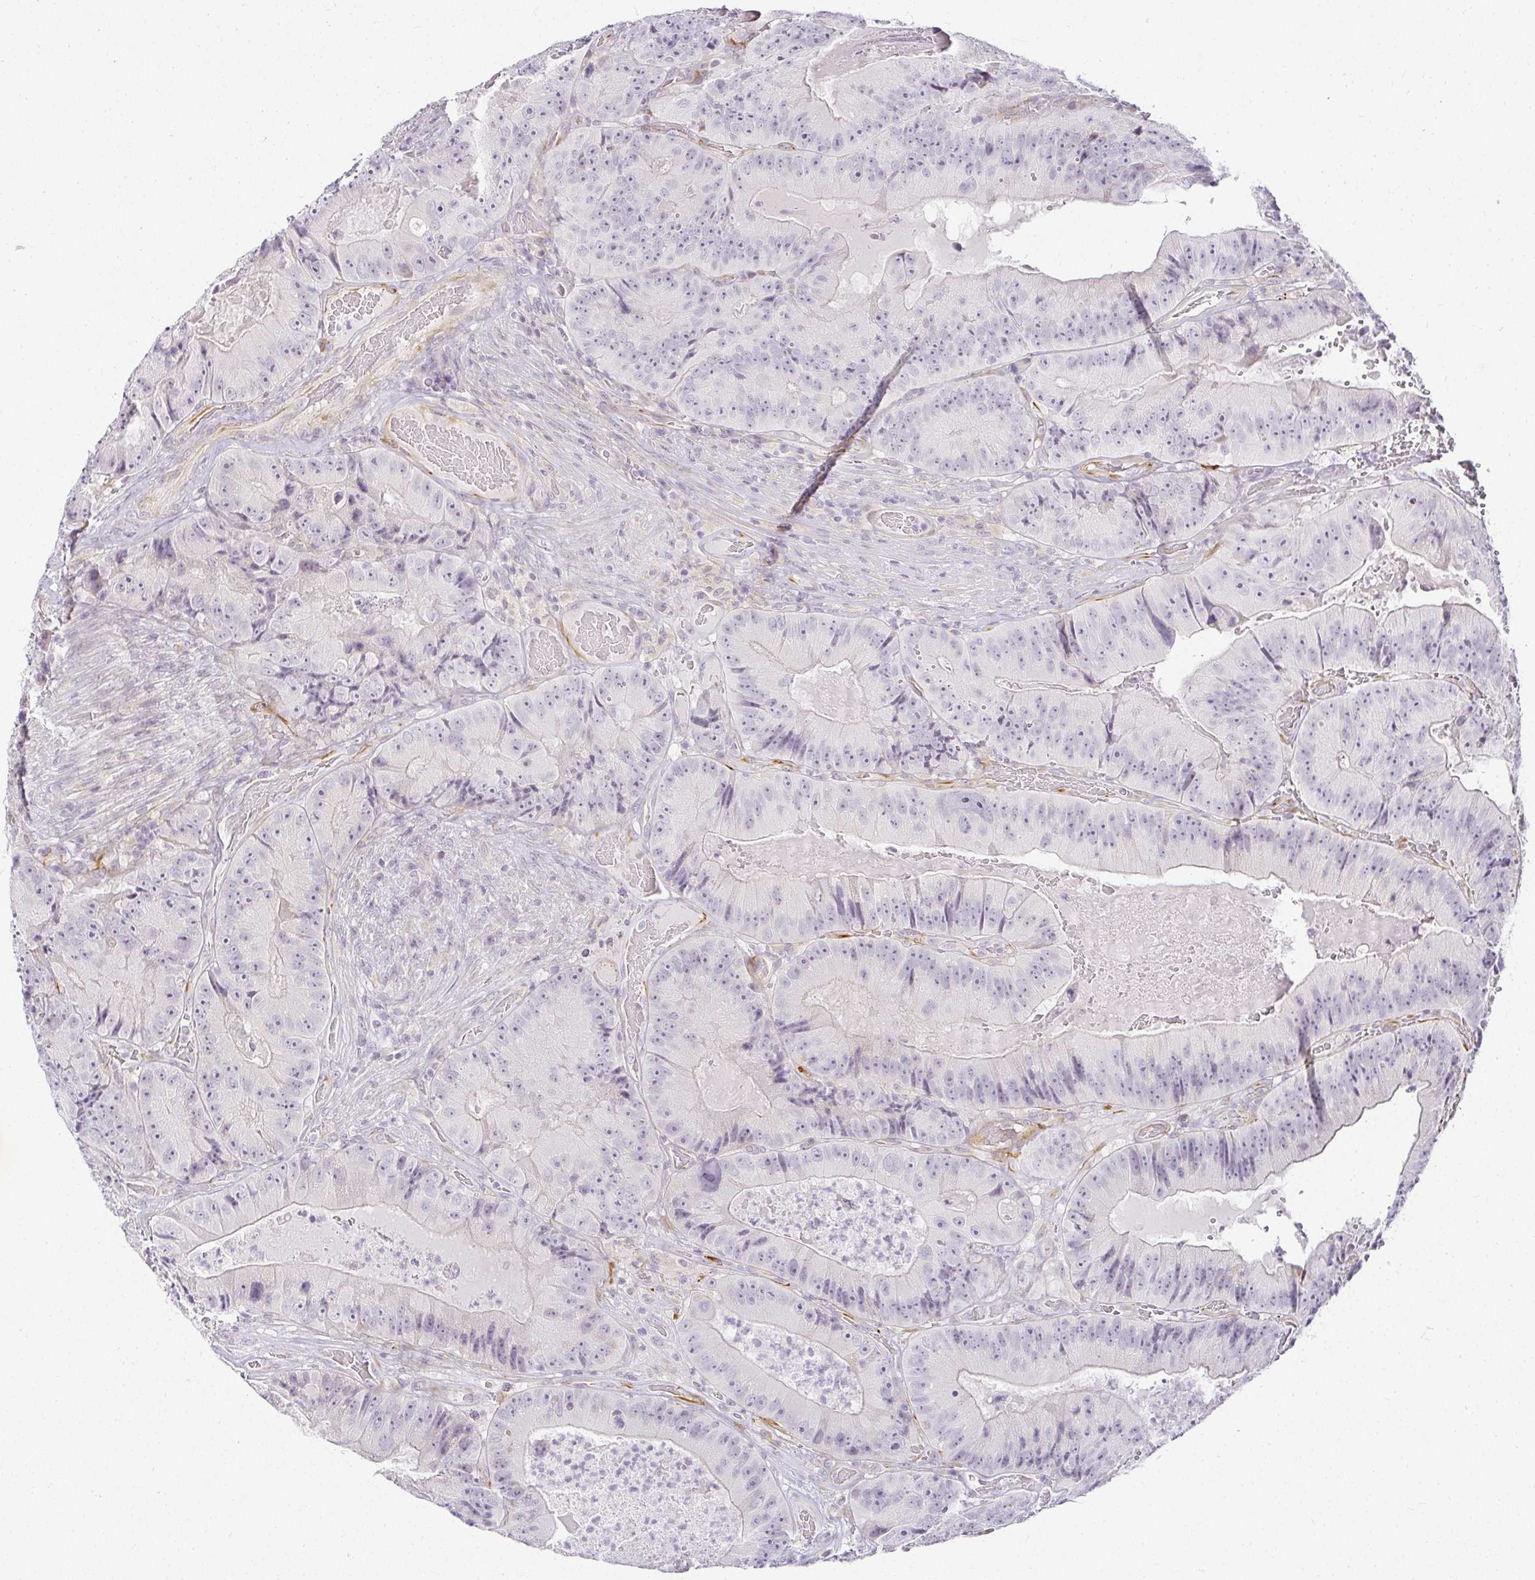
{"staining": {"intensity": "negative", "quantity": "none", "location": "none"}, "tissue": "colorectal cancer", "cell_type": "Tumor cells", "image_type": "cancer", "snomed": [{"axis": "morphology", "description": "Adenocarcinoma, NOS"}, {"axis": "topography", "description": "Colon"}], "caption": "High power microscopy photomicrograph of an IHC histopathology image of adenocarcinoma (colorectal), revealing no significant positivity in tumor cells.", "gene": "ACAN", "patient": {"sex": "female", "age": 86}}